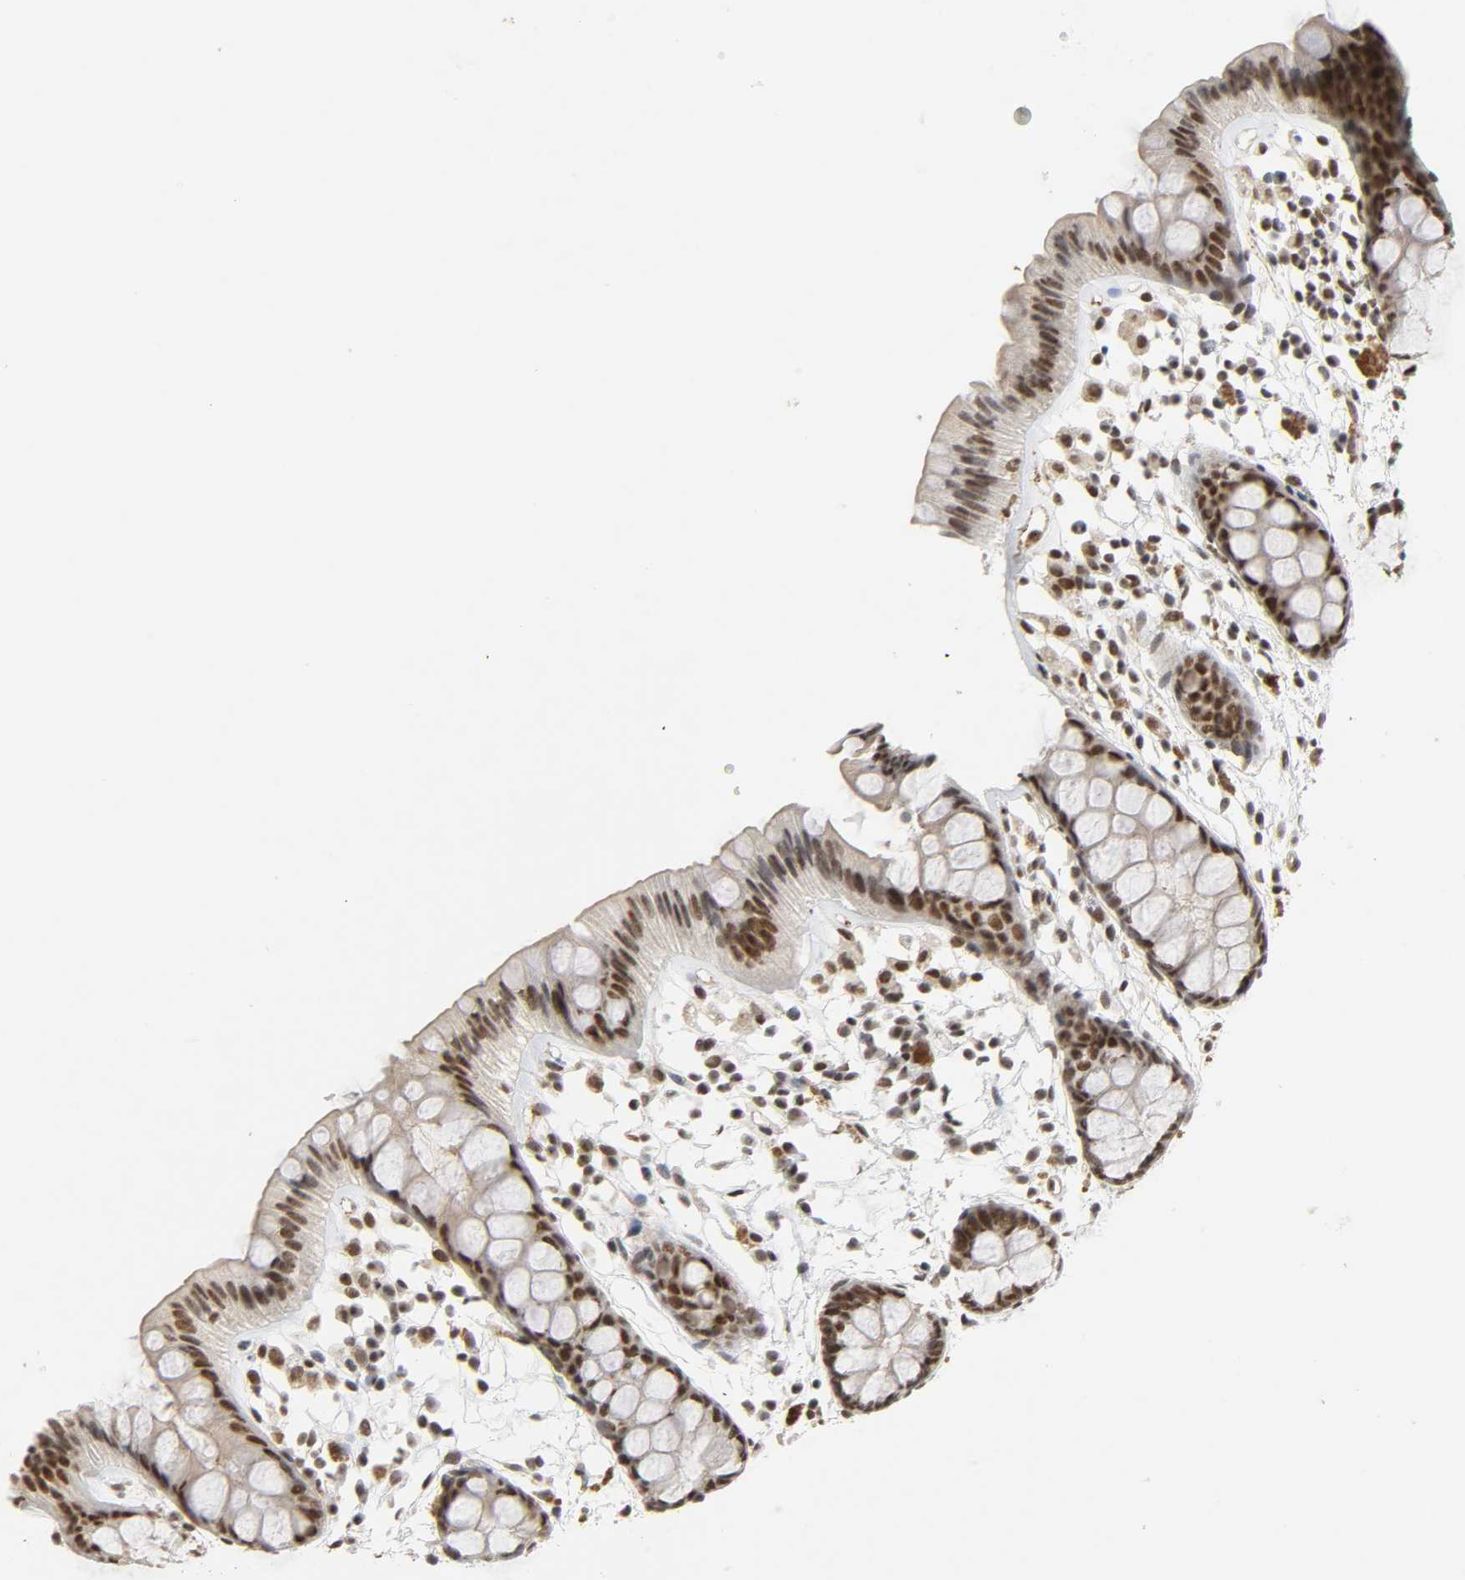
{"staining": {"intensity": "strong", "quantity": ">75%", "location": "nuclear"}, "tissue": "rectum", "cell_type": "Glandular cells", "image_type": "normal", "snomed": [{"axis": "morphology", "description": "Normal tissue, NOS"}, {"axis": "topography", "description": "Rectum"}], "caption": "An immunohistochemistry (IHC) histopathology image of unremarkable tissue is shown. Protein staining in brown shows strong nuclear positivity in rectum within glandular cells. The protein of interest is shown in brown color, while the nuclei are stained blue.", "gene": "NCOA6", "patient": {"sex": "female", "age": 66}}